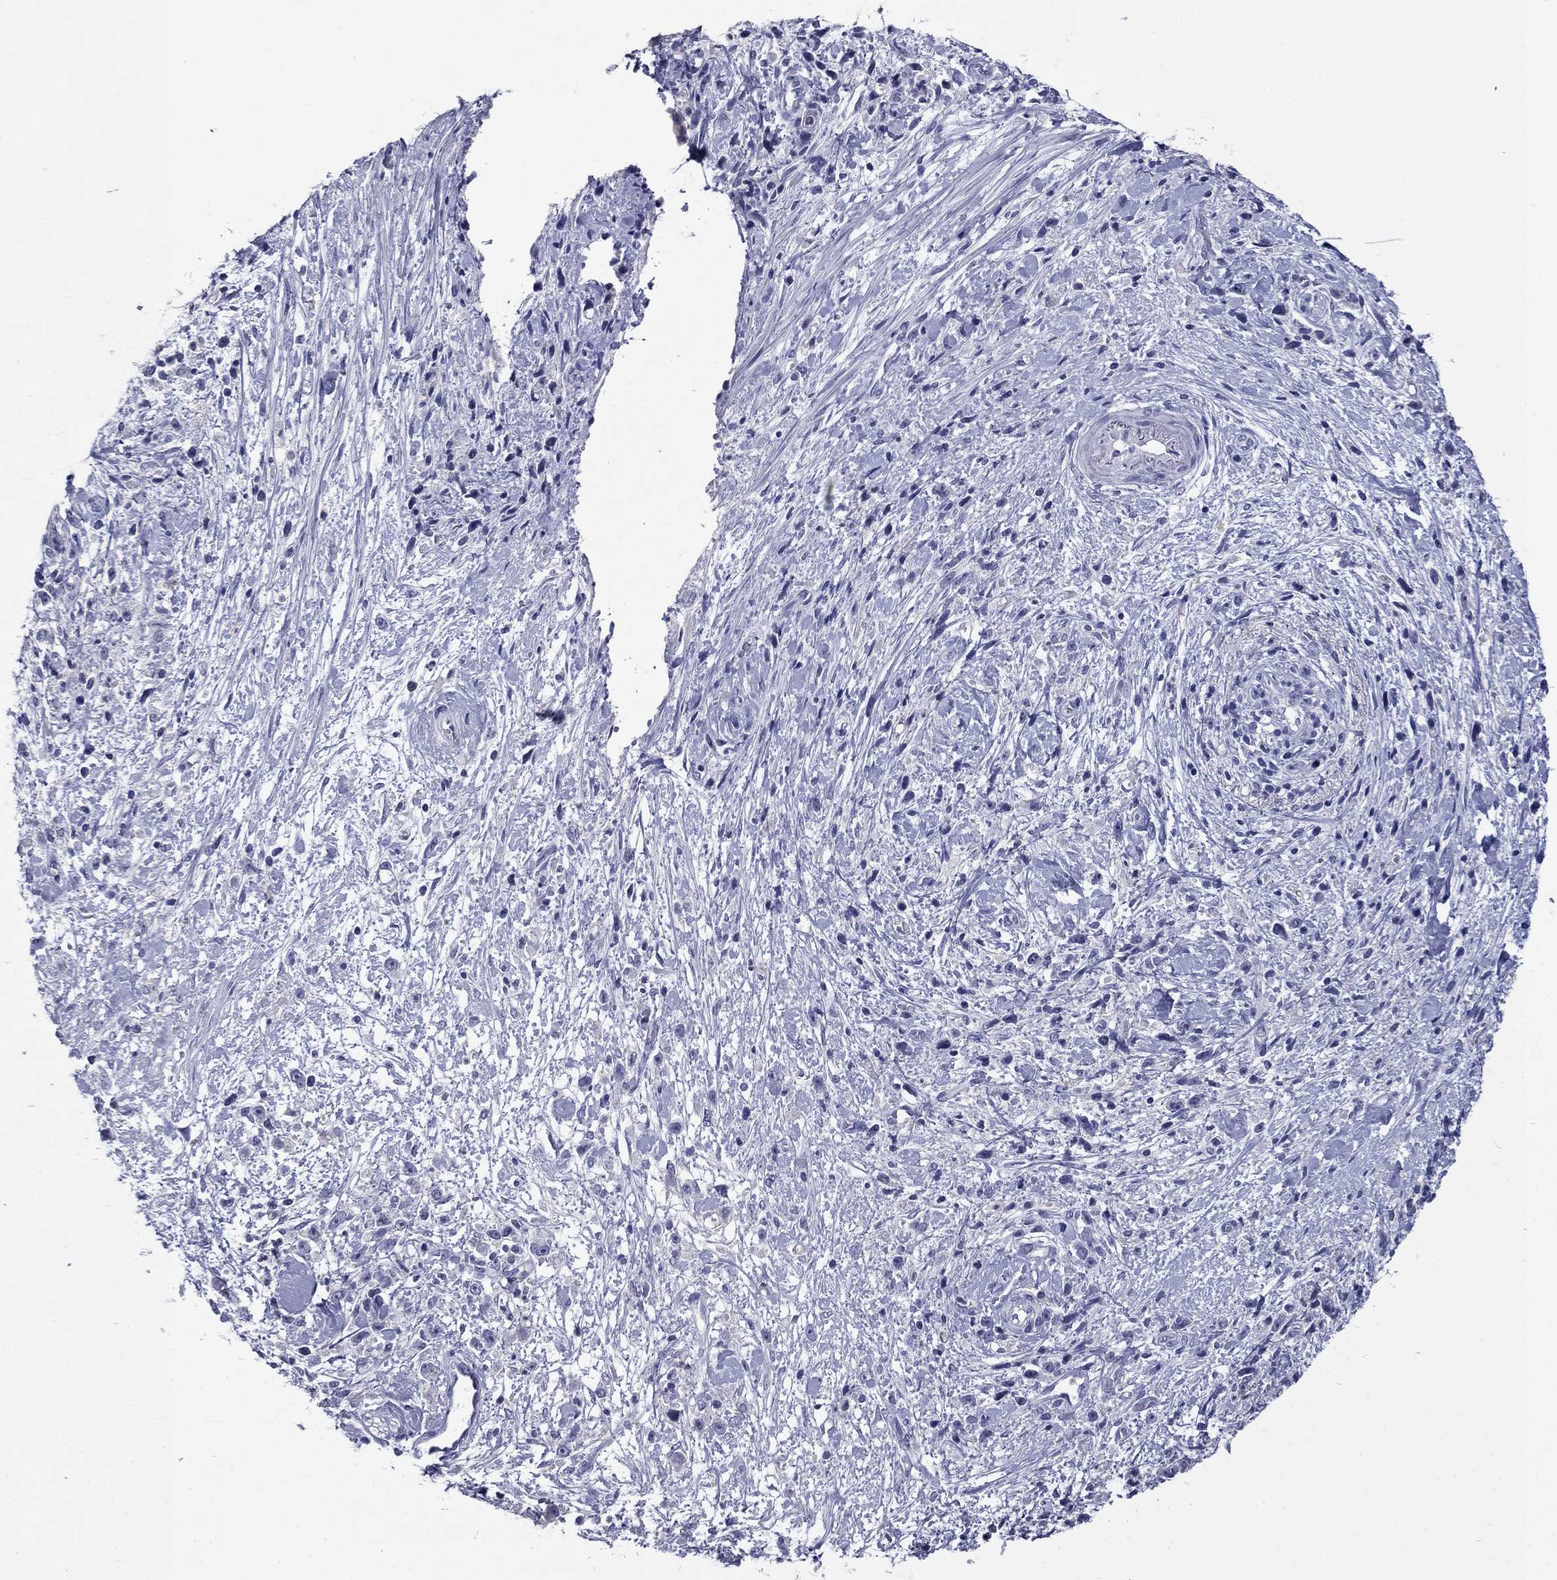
{"staining": {"intensity": "negative", "quantity": "none", "location": "none"}, "tissue": "stomach cancer", "cell_type": "Tumor cells", "image_type": "cancer", "snomed": [{"axis": "morphology", "description": "Adenocarcinoma, NOS"}, {"axis": "topography", "description": "Stomach"}], "caption": "High magnification brightfield microscopy of stomach cancer (adenocarcinoma) stained with DAB (3,3'-diaminobenzidine) (brown) and counterstained with hematoxylin (blue): tumor cells show no significant positivity. (Stains: DAB (3,3'-diaminobenzidine) immunohistochemistry with hematoxylin counter stain, Microscopy: brightfield microscopy at high magnification).", "gene": "CFAP119", "patient": {"sex": "female", "age": 59}}